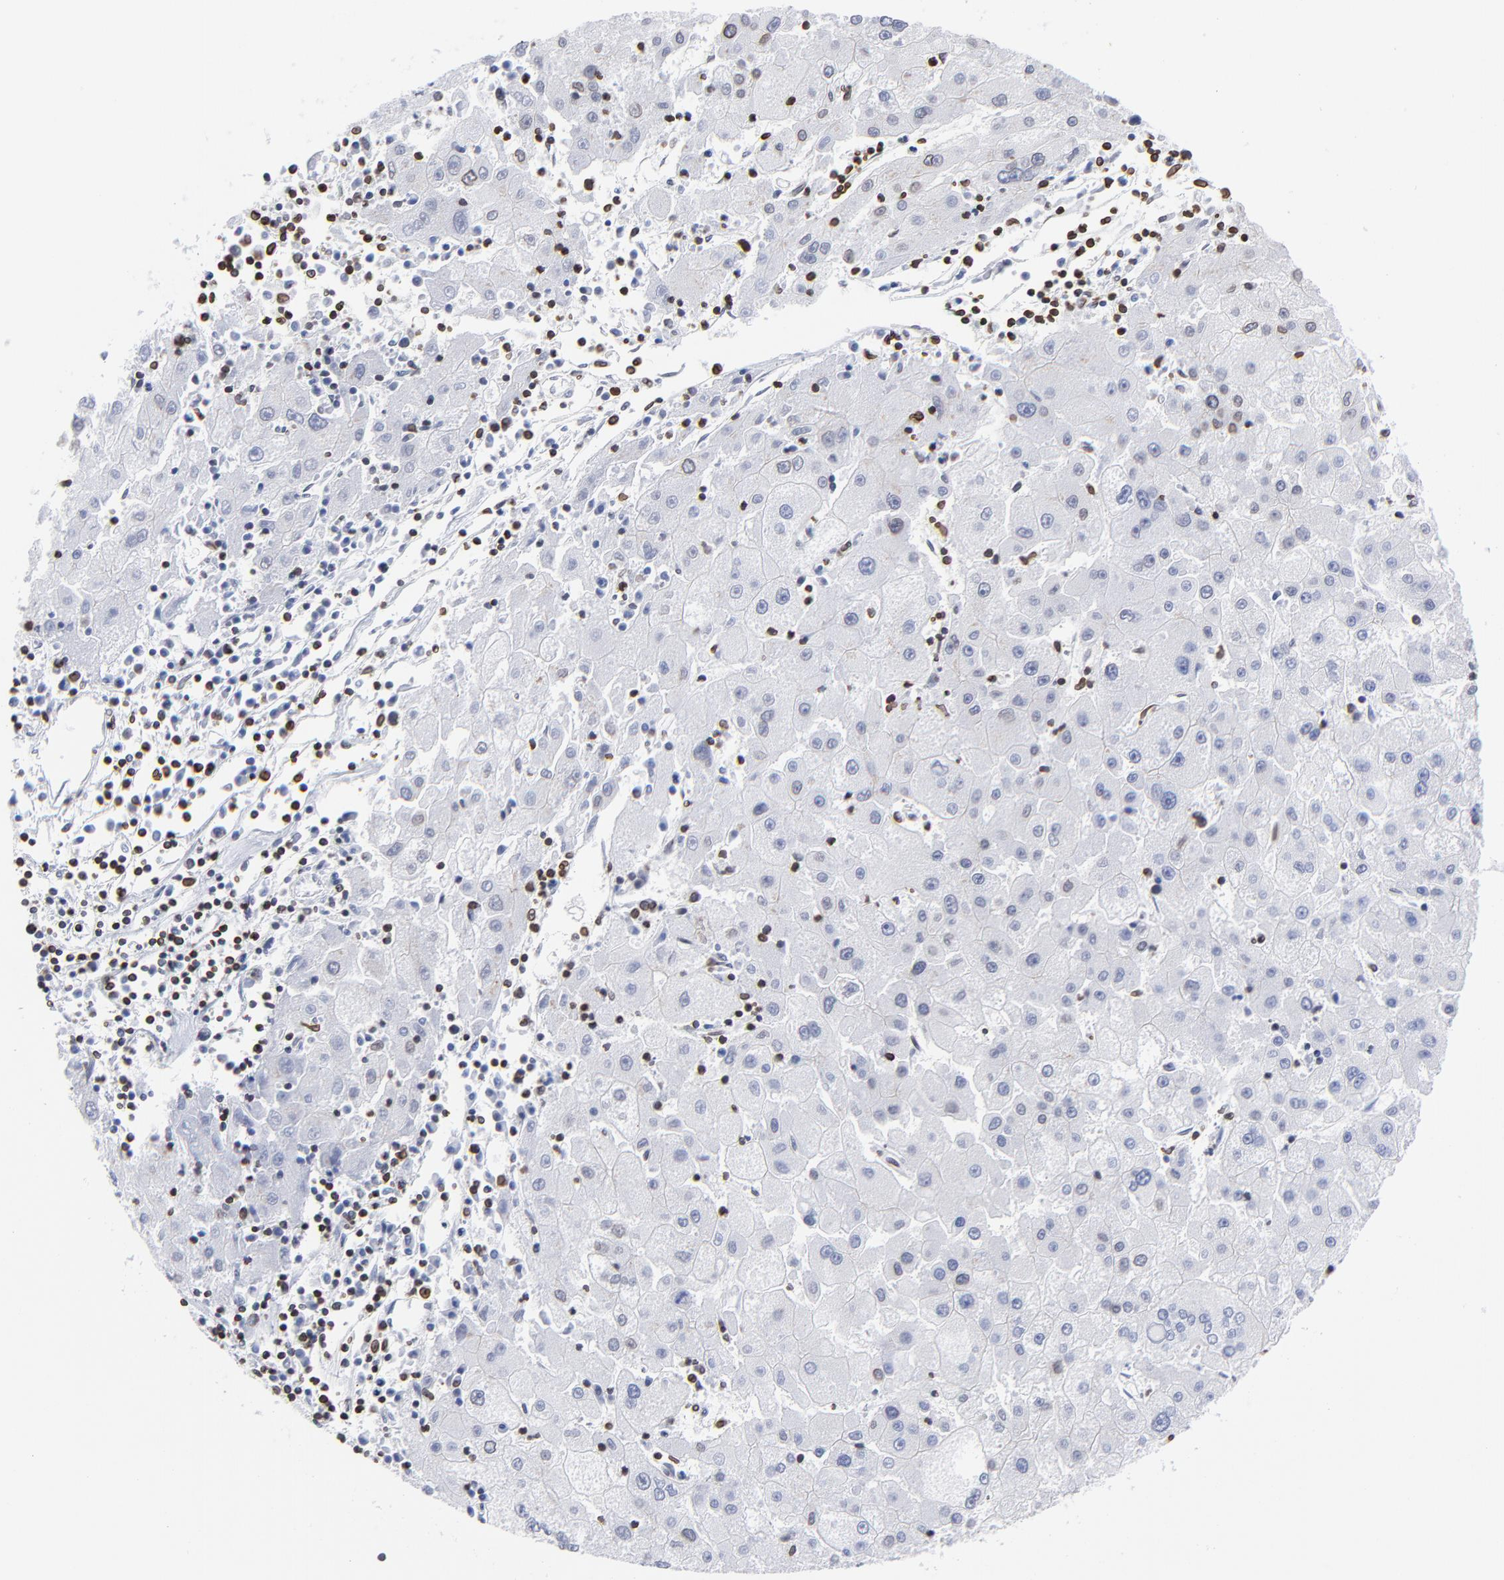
{"staining": {"intensity": "negative", "quantity": "none", "location": "none"}, "tissue": "liver cancer", "cell_type": "Tumor cells", "image_type": "cancer", "snomed": [{"axis": "morphology", "description": "Carcinoma, Hepatocellular, NOS"}, {"axis": "topography", "description": "Liver"}], "caption": "A micrograph of human hepatocellular carcinoma (liver) is negative for staining in tumor cells.", "gene": "THAP7", "patient": {"sex": "male", "age": 72}}